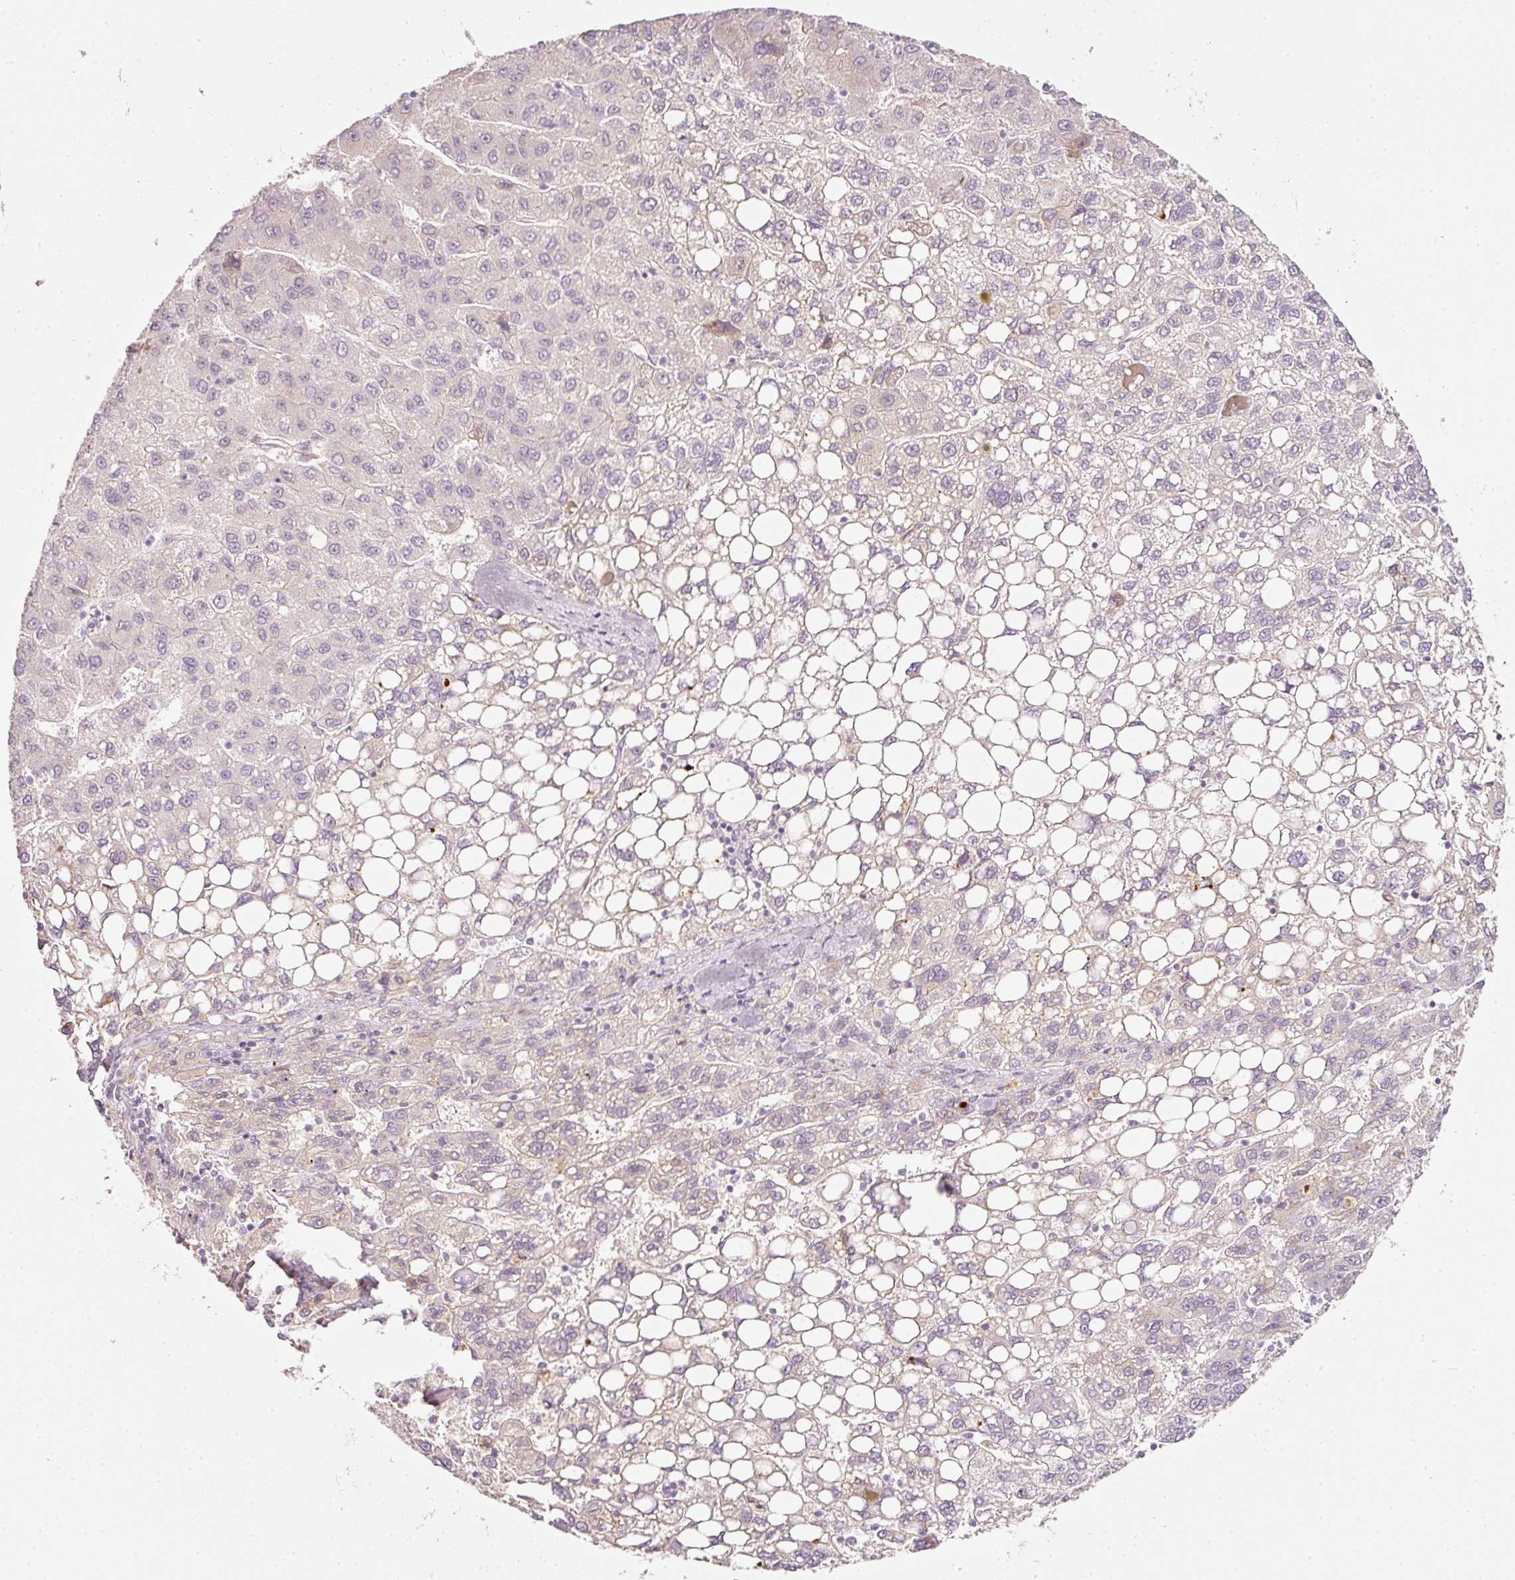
{"staining": {"intensity": "negative", "quantity": "none", "location": "none"}, "tissue": "liver cancer", "cell_type": "Tumor cells", "image_type": "cancer", "snomed": [{"axis": "morphology", "description": "Carcinoma, Hepatocellular, NOS"}, {"axis": "topography", "description": "Liver"}], "caption": "Immunohistochemistry (IHC) image of hepatocellular carcinoma (liver) stained for a protein (brown), which reveals no positivity in tumor cells.", "gene": "TOGARAM1", "patient": {"sex": "female", "age": 82}}